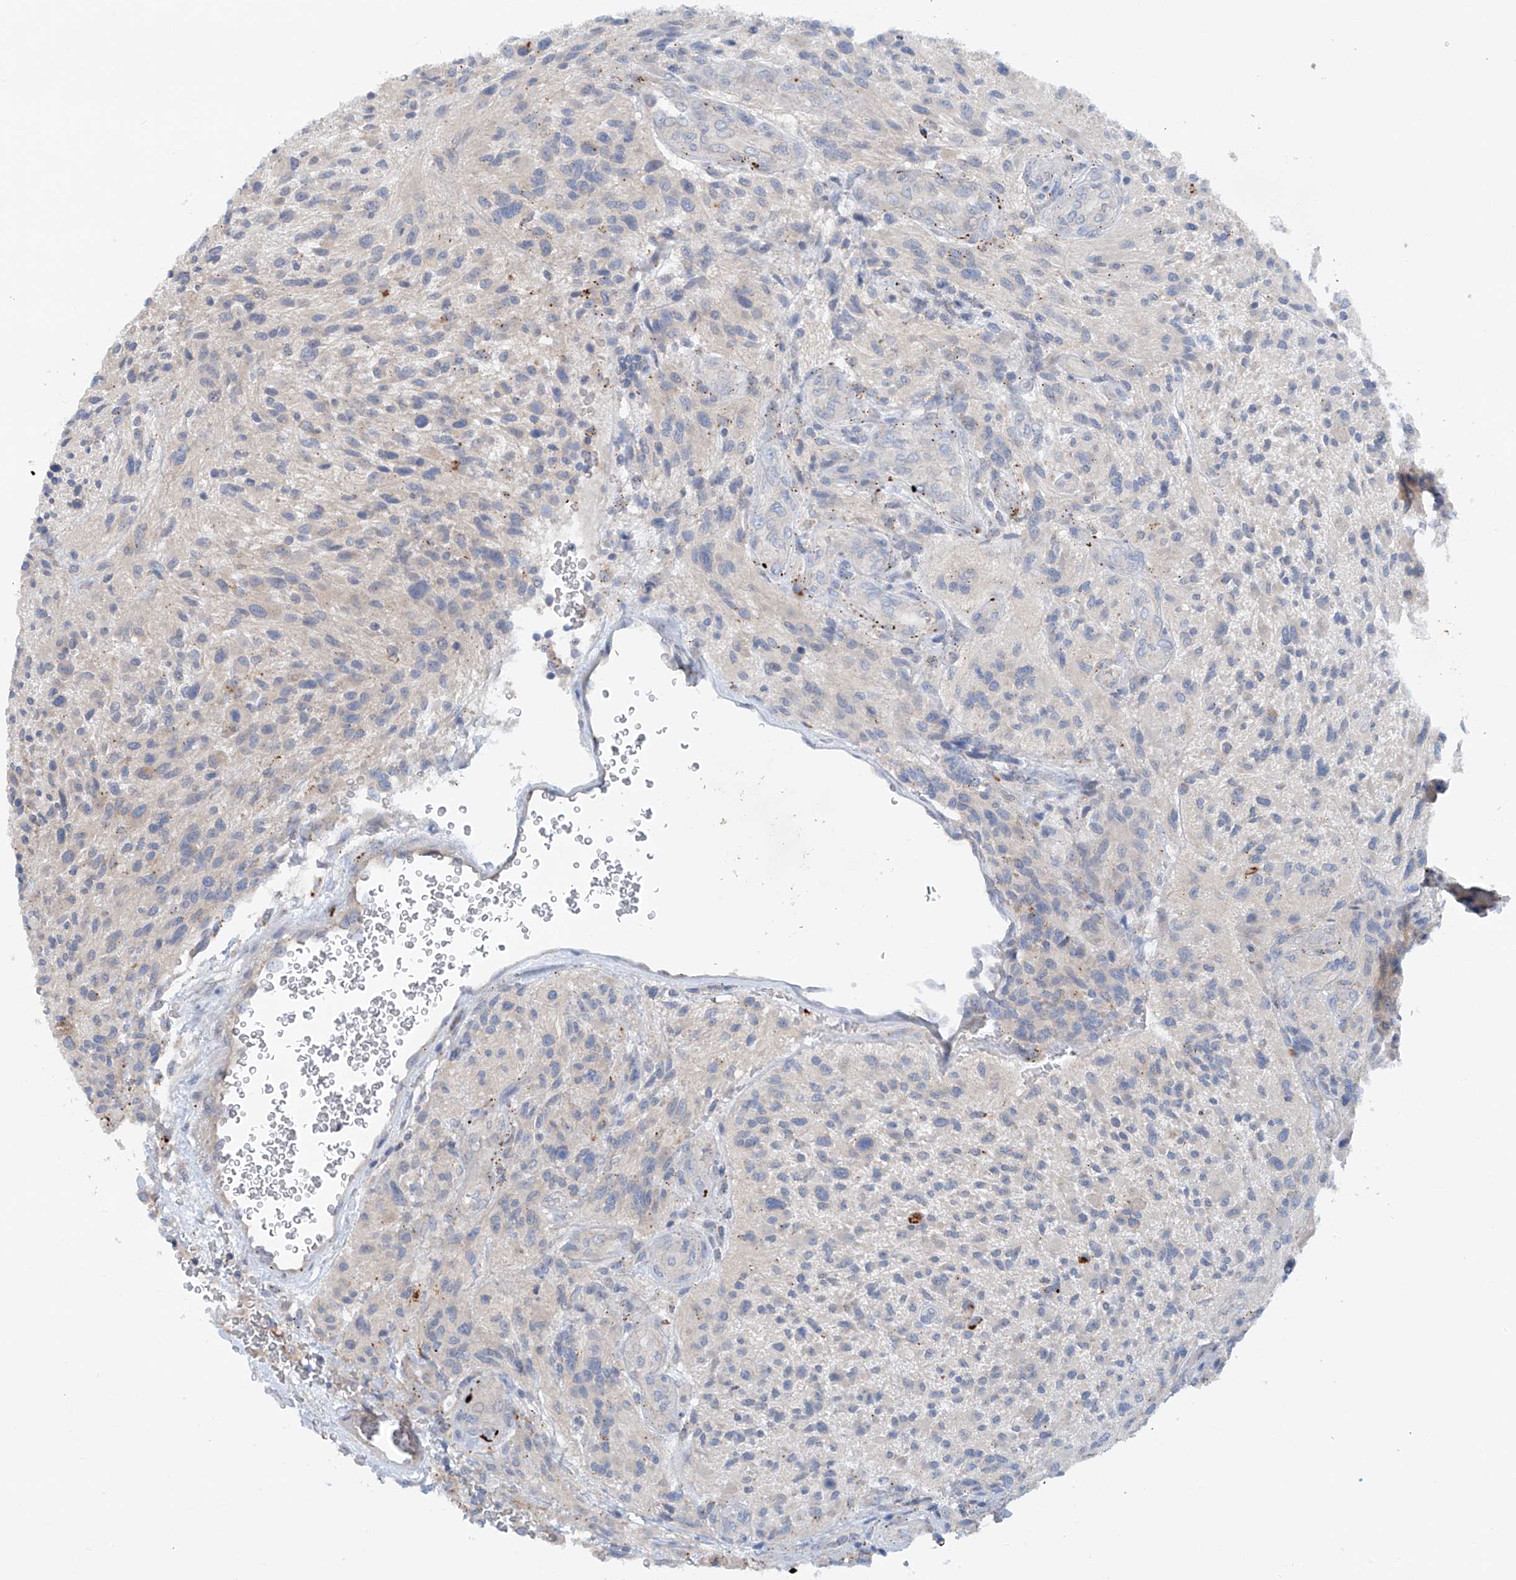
{"staining": {"intensity": "negative", "quantity": "none", "location": "none"}, "tissue": "glioma", "cell_type": "Tumor cells", "image_type": "cancer", "snomed": [{"axis": "morphology", "description": "Glioma, malignant, High grade"}, {"axis": "topography", "description": "Brain"}], "caption": "The micrograph shows no significant positivity in tumor cells of glioma.", "gene": "CEP85L", "patient": {"sex": "male", "age": 47}}